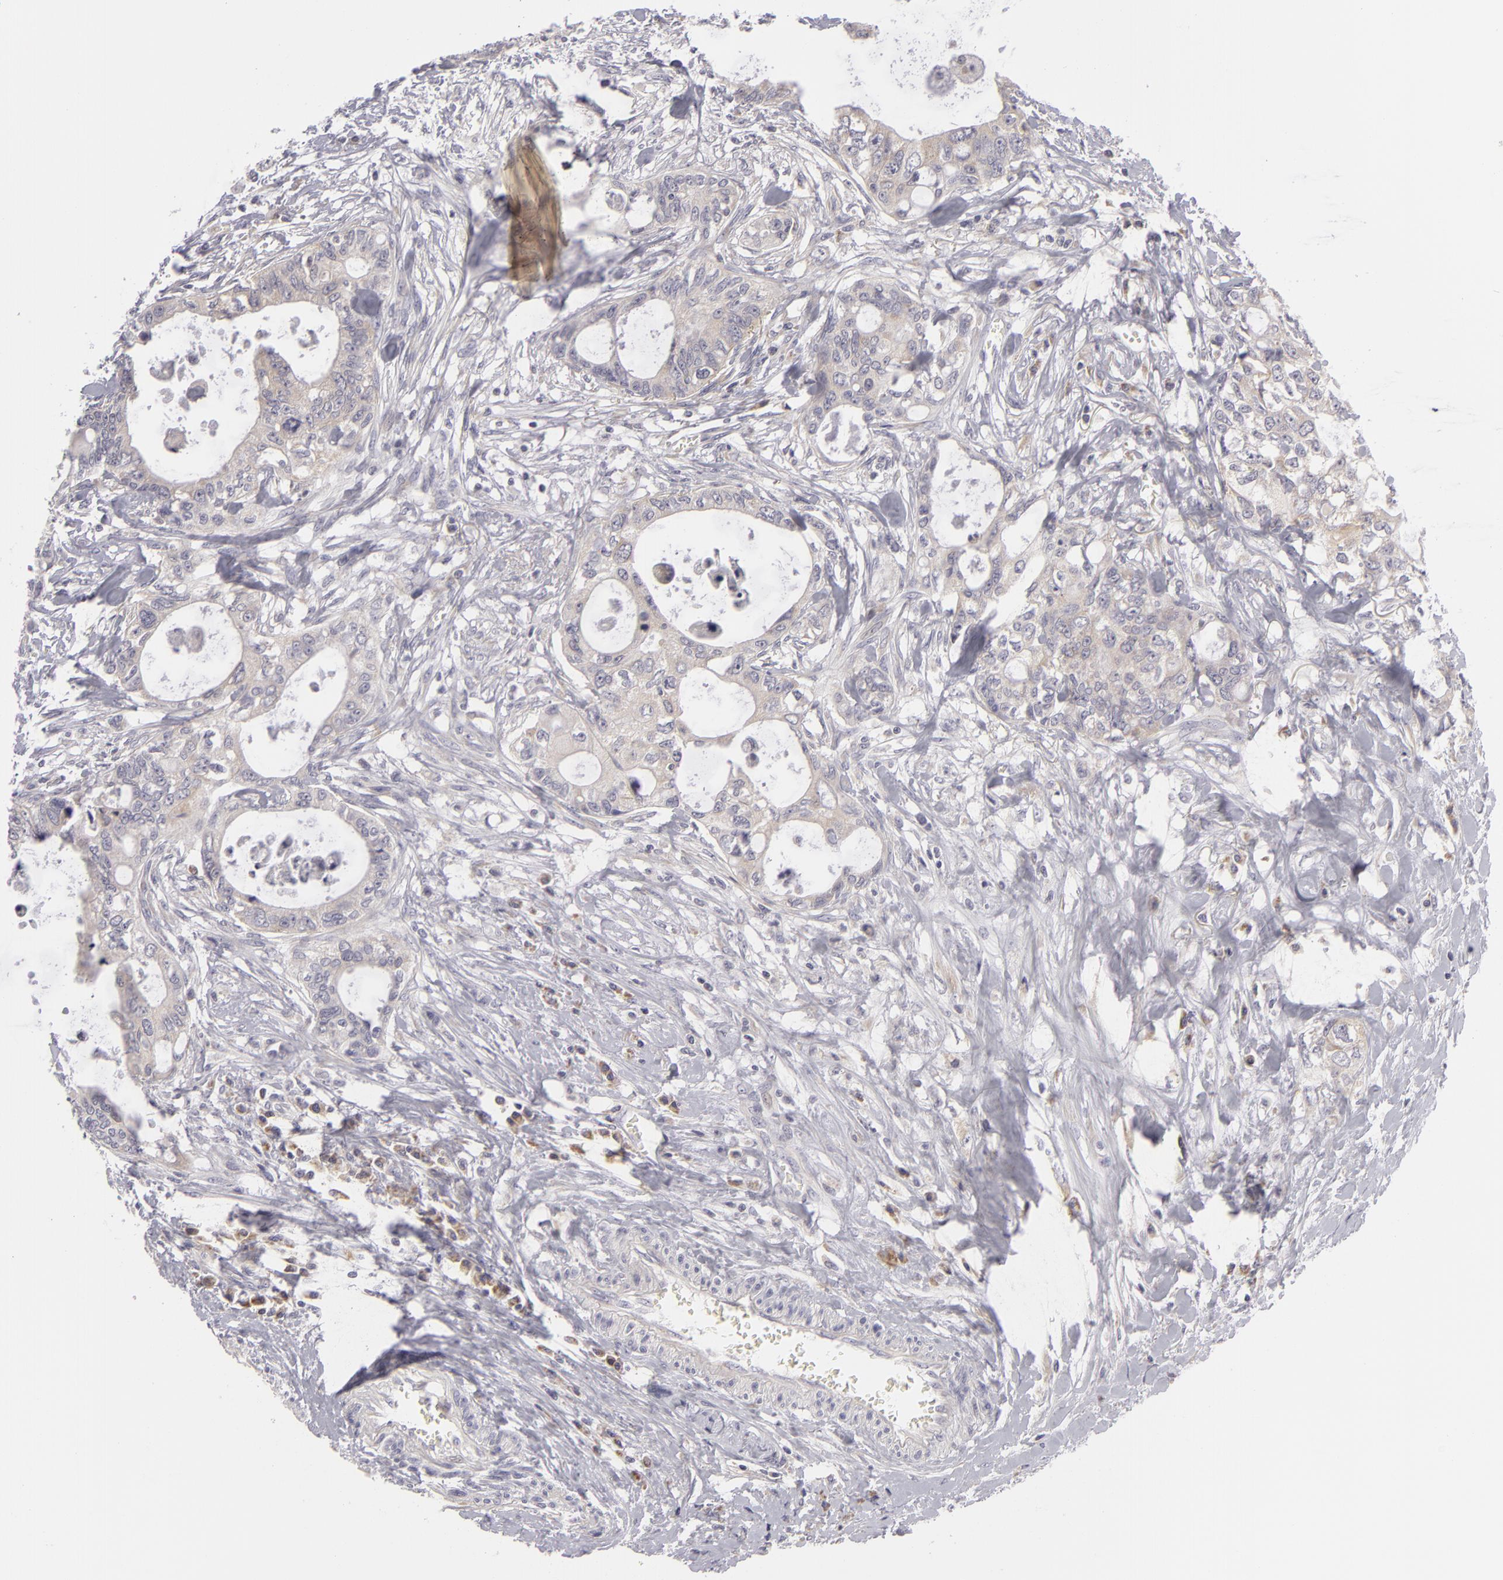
{"staining": {"intensity": "weak", "quantity": "25%-75%", "location": "cytoplasmic/membranous"}, "tissue": "colorectal cancer", "cell_type": "Tumor cells", "image_type": "cancer", "snomed": [{"axis": "morphology", "description": "Adenocarcinoma, NOS"}, {"axis": "topography", "description": "Rectum"}], "caption": "Colorectal cancer stained with a brown dye demonstrates weak cytoplasmic/membranous positive staining in approximately 25%-75% of tumor cells.", "gene": "ATP2B3", "patient": {"sex": "female", "age": 57}}